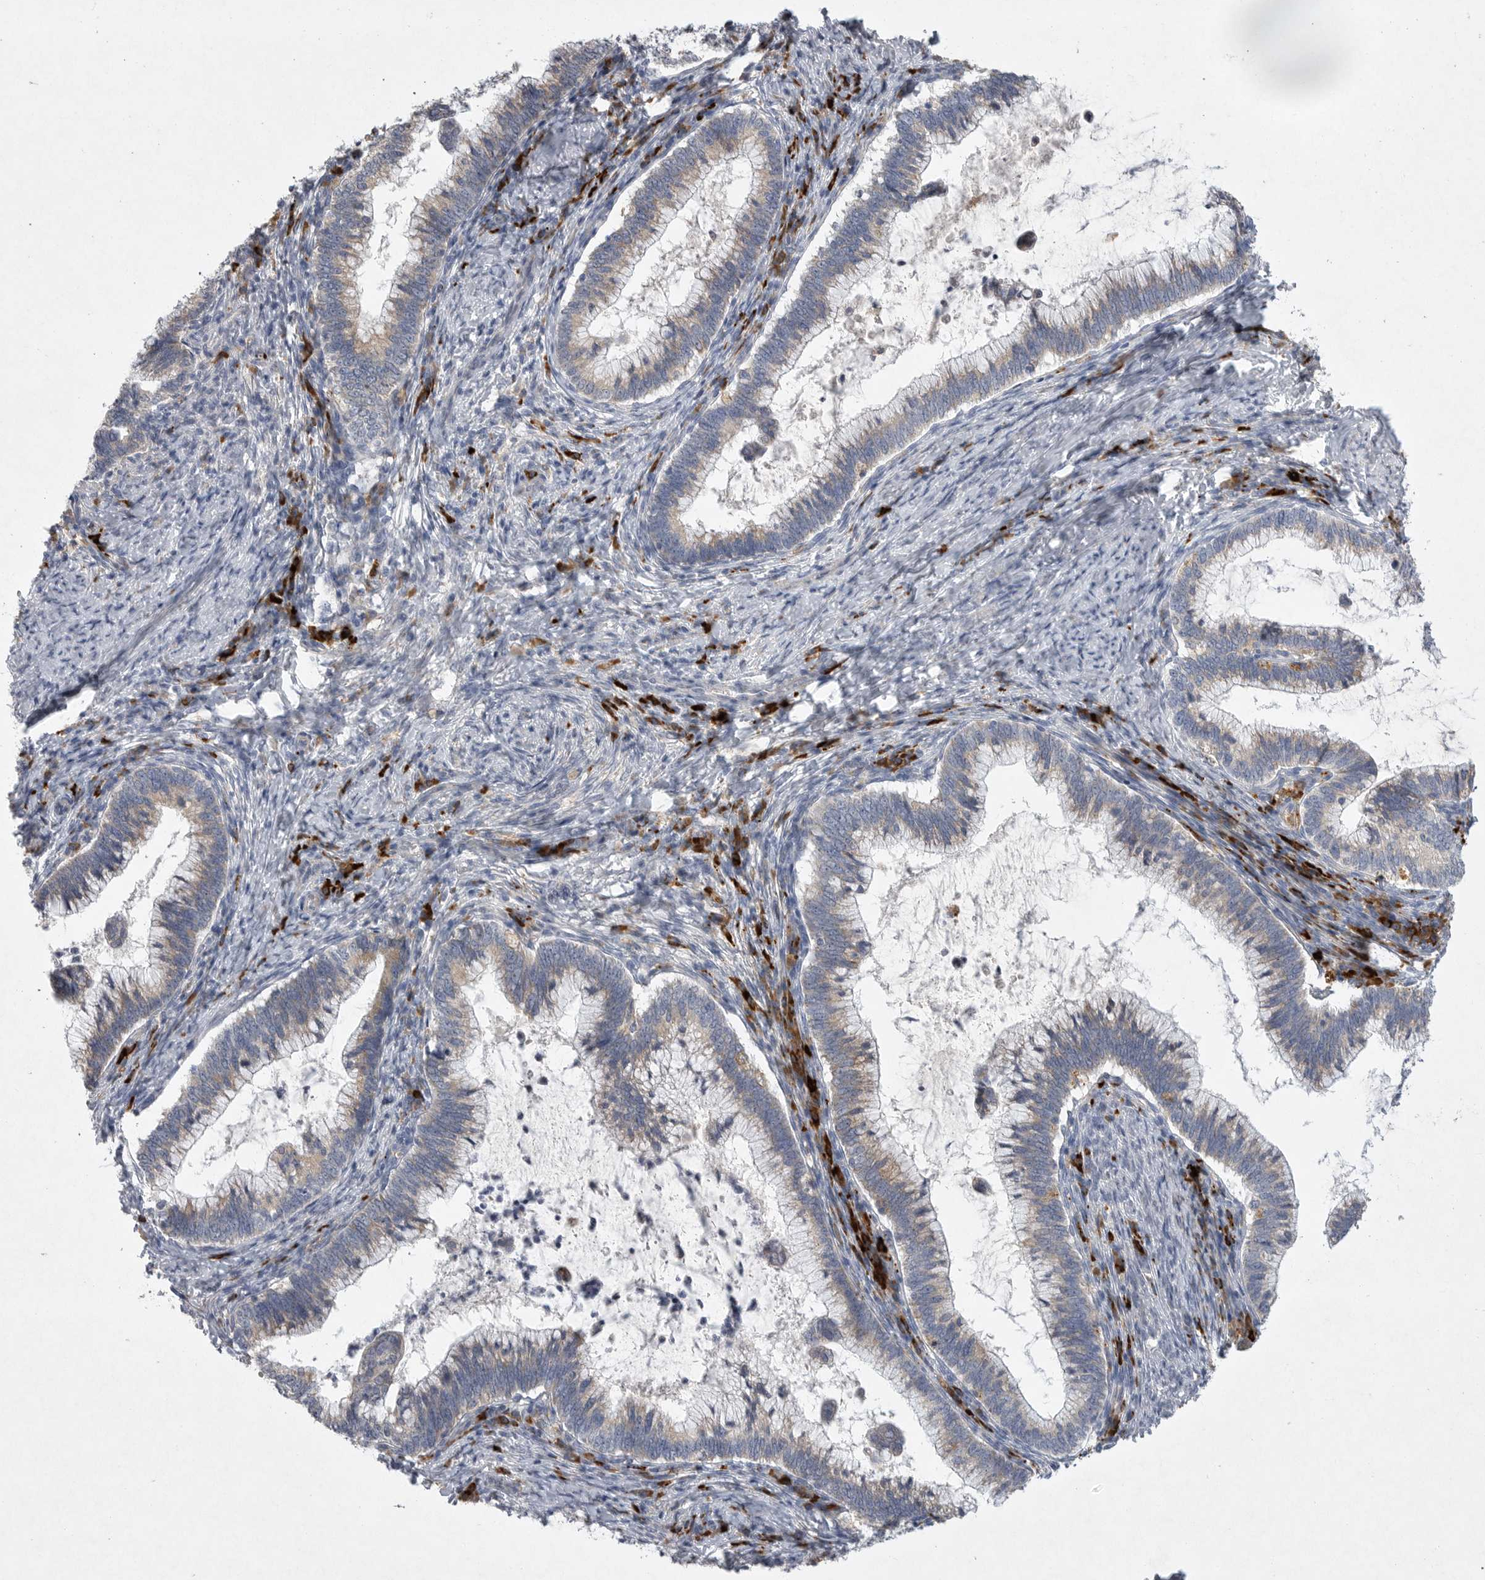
{"staining": {"intensity": "weak", "quantity": "25%-75%", "location": "cytoplasmic/membranous"}, "tissue": "cervical cancer", "cell_type": "Tumor cells", "image_type": "cancer", "snomed": [{"axis": "morphology", "description": "Adenocarcinoma, NOS"}, {"axis": "topography", "description": "Cervix"}], "caption": "IHC staining of cervical adenocarcinoma, which exhibits low levels of weak cytoplasmic/membranous staining in about 25%-75% of tumor cells indicating weak cytoplasmic/membranous protein expression. The staining was performed using DAB (brown) for protein detection and nuclei were counterstained in hematoxylin (blue).", "gene": "EDEM3", "patient": {"sex": "female", "age": 36}}